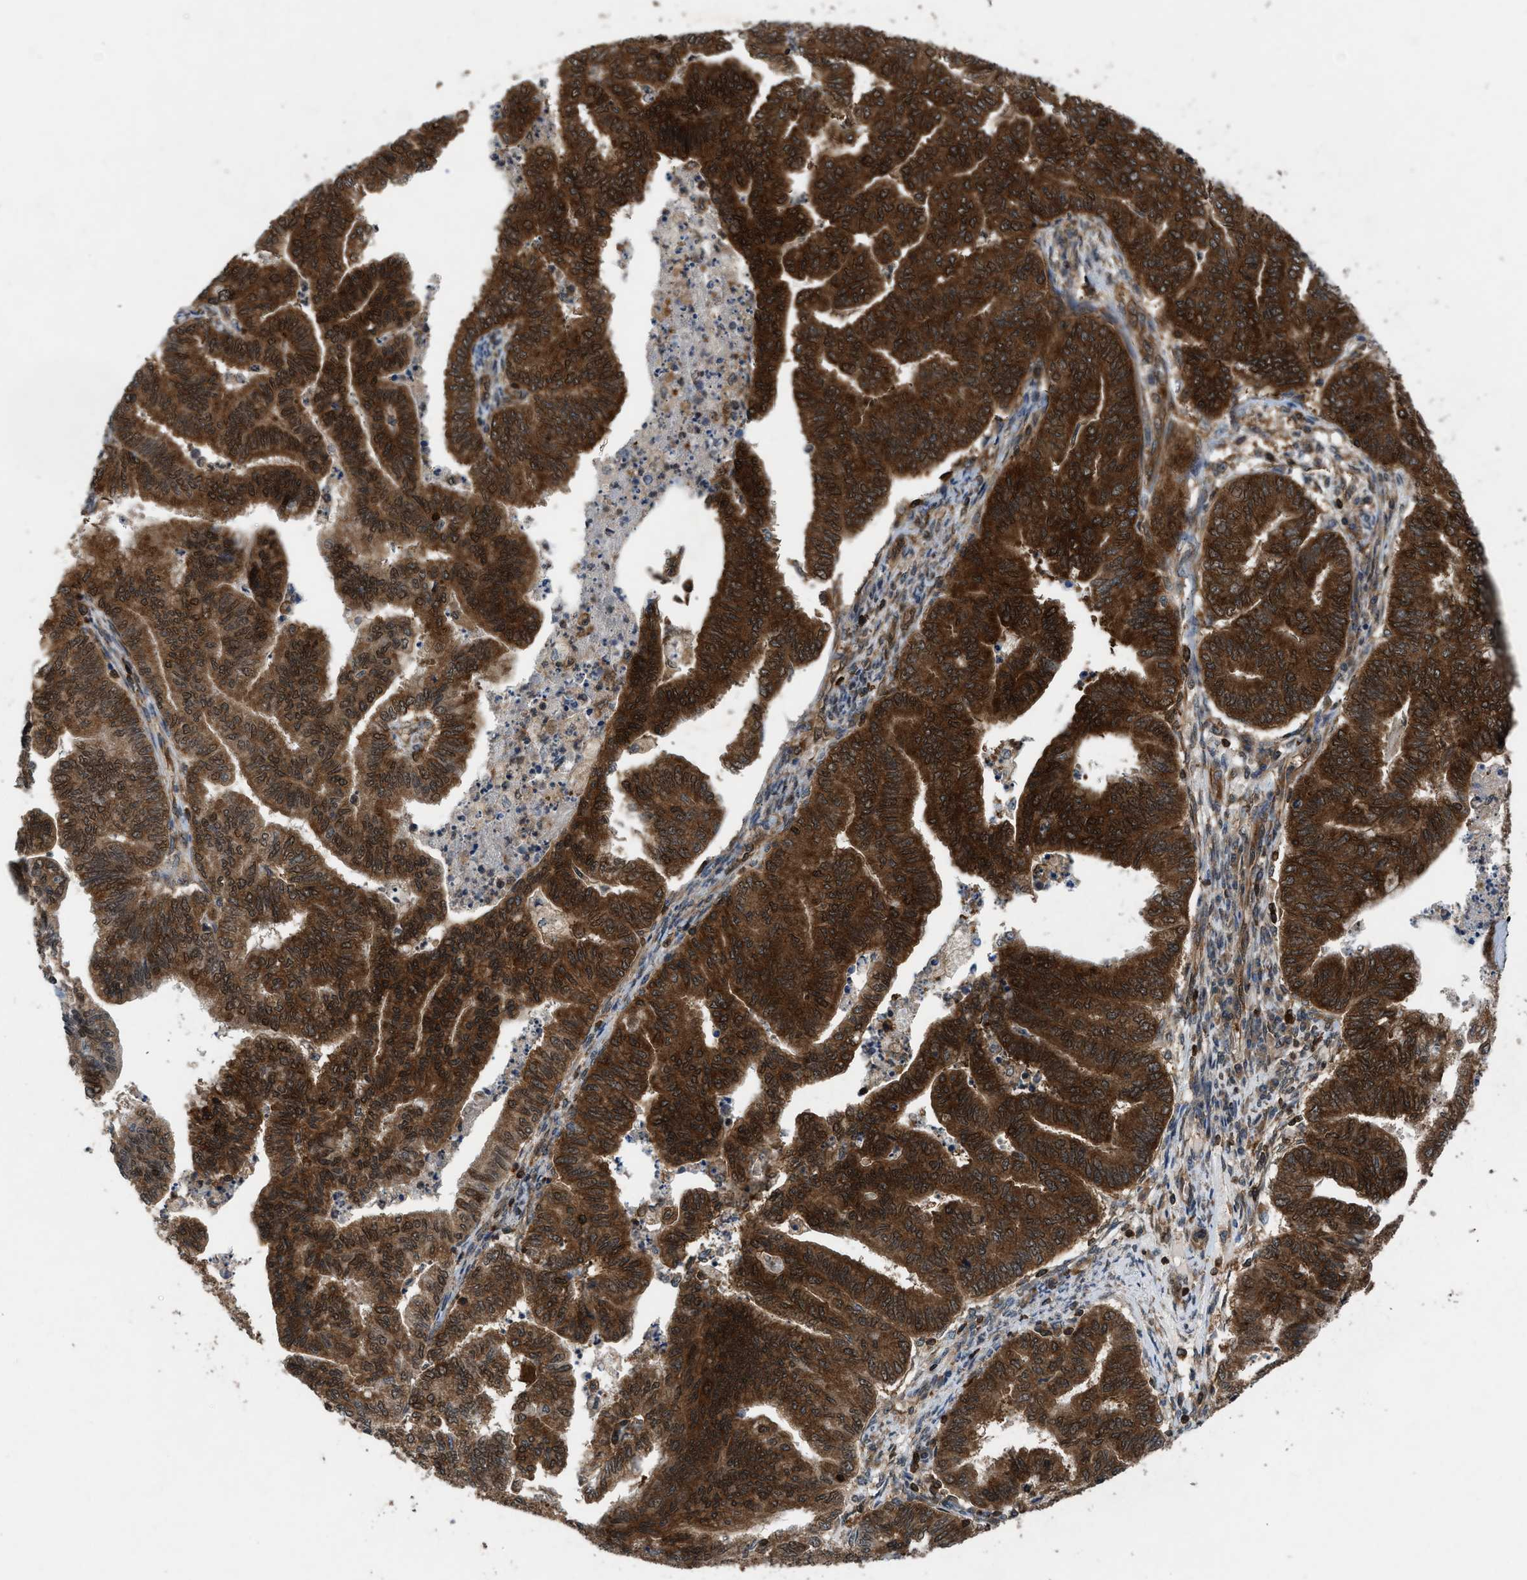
{"staining": {"intensity": "strong", "quantity": "25%-75%", "location": "cytoplasmic/membranous,nuclear"}, "tissue": "endometrial cancer", "cell_type": "Tumor cells", "image_type": "cancer", "snomed": [{"axis": "morphology", "description": "Adenocarcinoma, NOS"}, {"axis": "topography", "description": "Endometrium"}], "caption": "IHC (DAB) staining of endometrial adenocarcinoma reveals strong cytoplasmic/membranous and nuclear protein expression in about 25%-75% of tumor cells.", "gene": "OXSR1", "patient": {"sex": "female", "age": 79}}